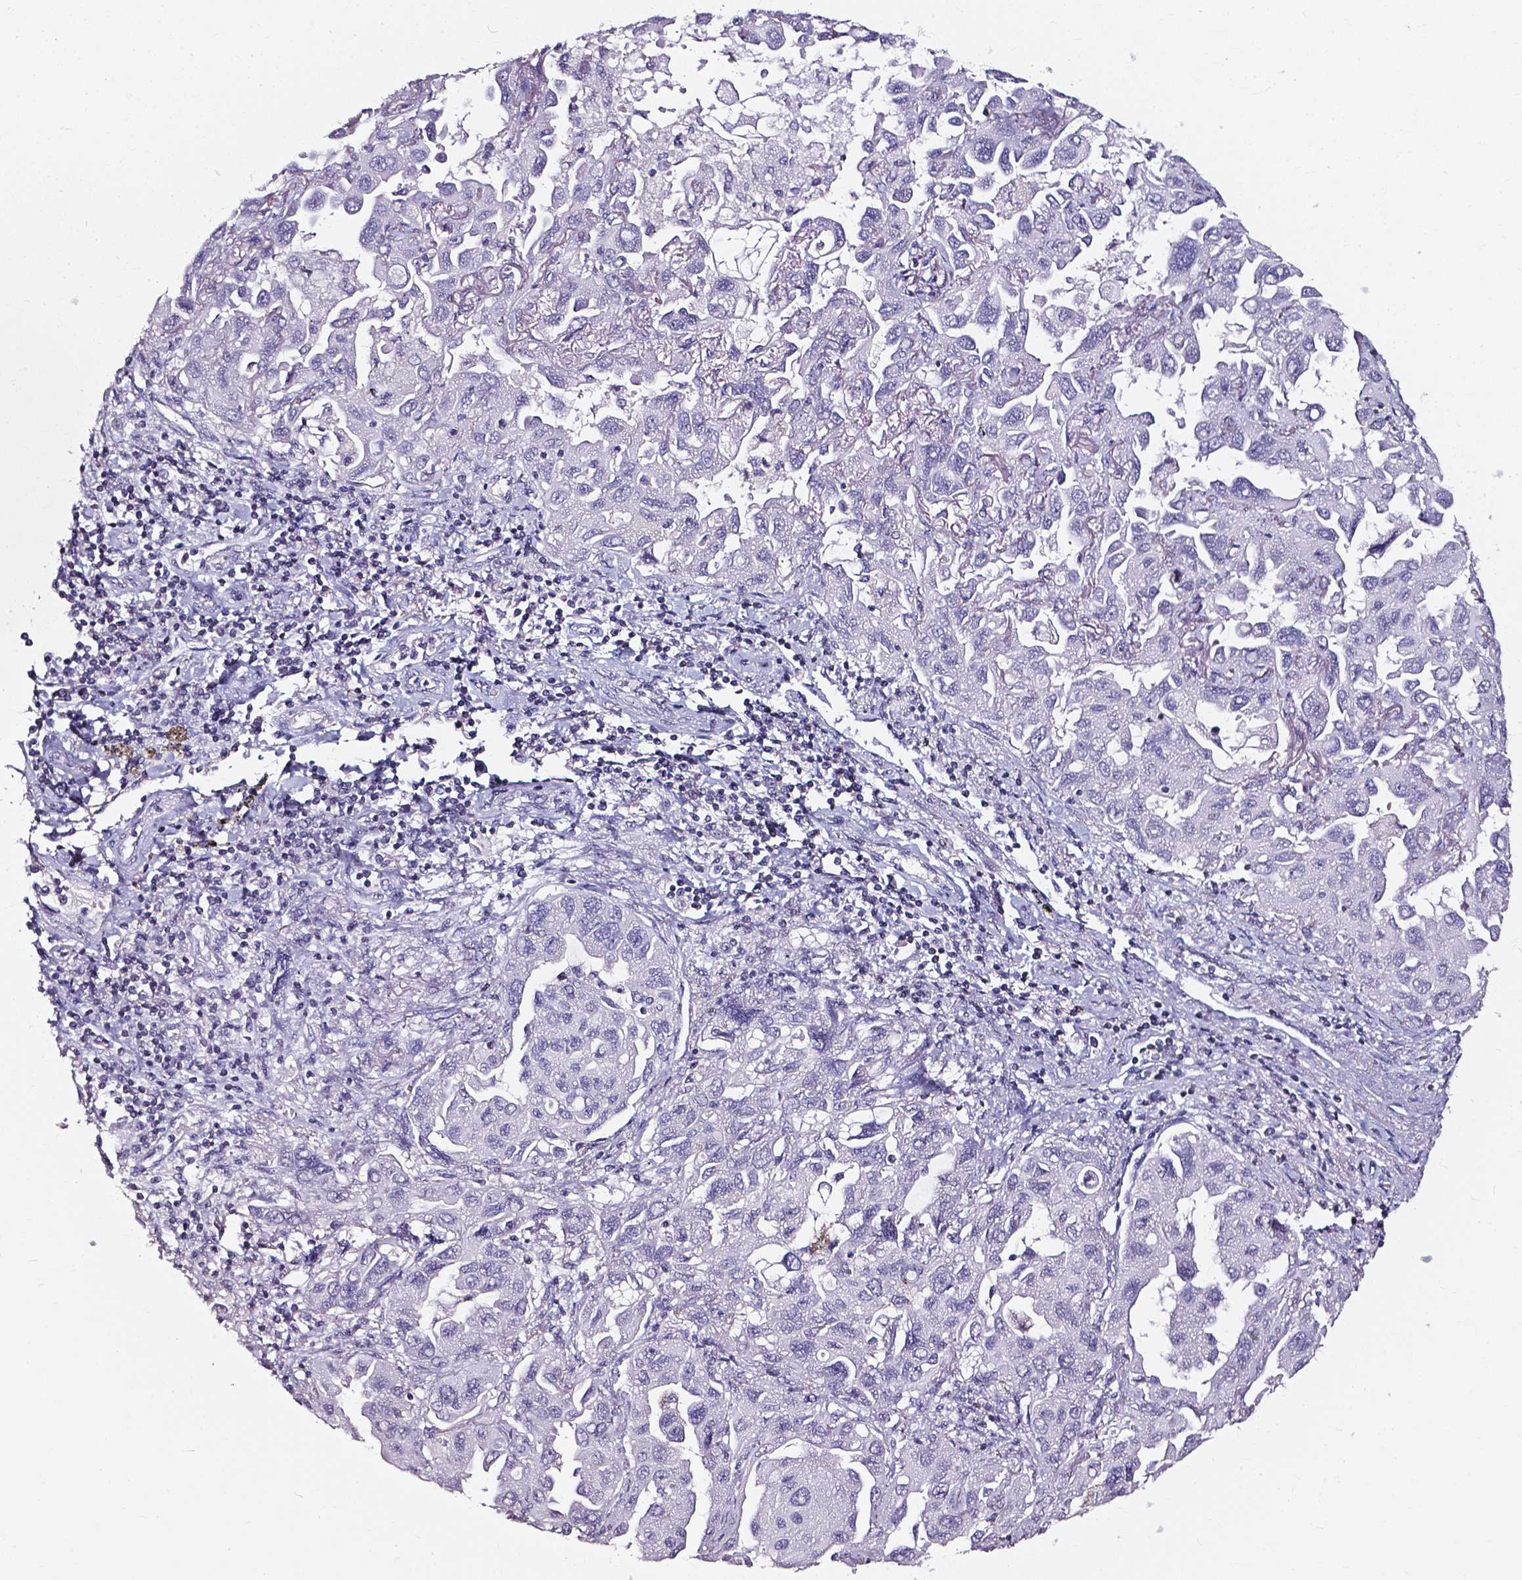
{"staining": {"intensity": "negative", "quantity": "none", "location": "none"}, "tissue": "lung cancer", "cell_type": "Tumor cells", "image_type": "cancer", "snomed": [{"axis": "morphology", "description": "Adenocarcinoma, NOS"}, {"axis": "topography", "description": "Lung"}], "caption": "Immunohistochemistry micrograph of lung cancer (adenocarcinoma) stained for a protein (brown), which displays no expression in tumor cells.", "gene": "AKR1B10", "patient": {"sex": "male", "age": 64}}